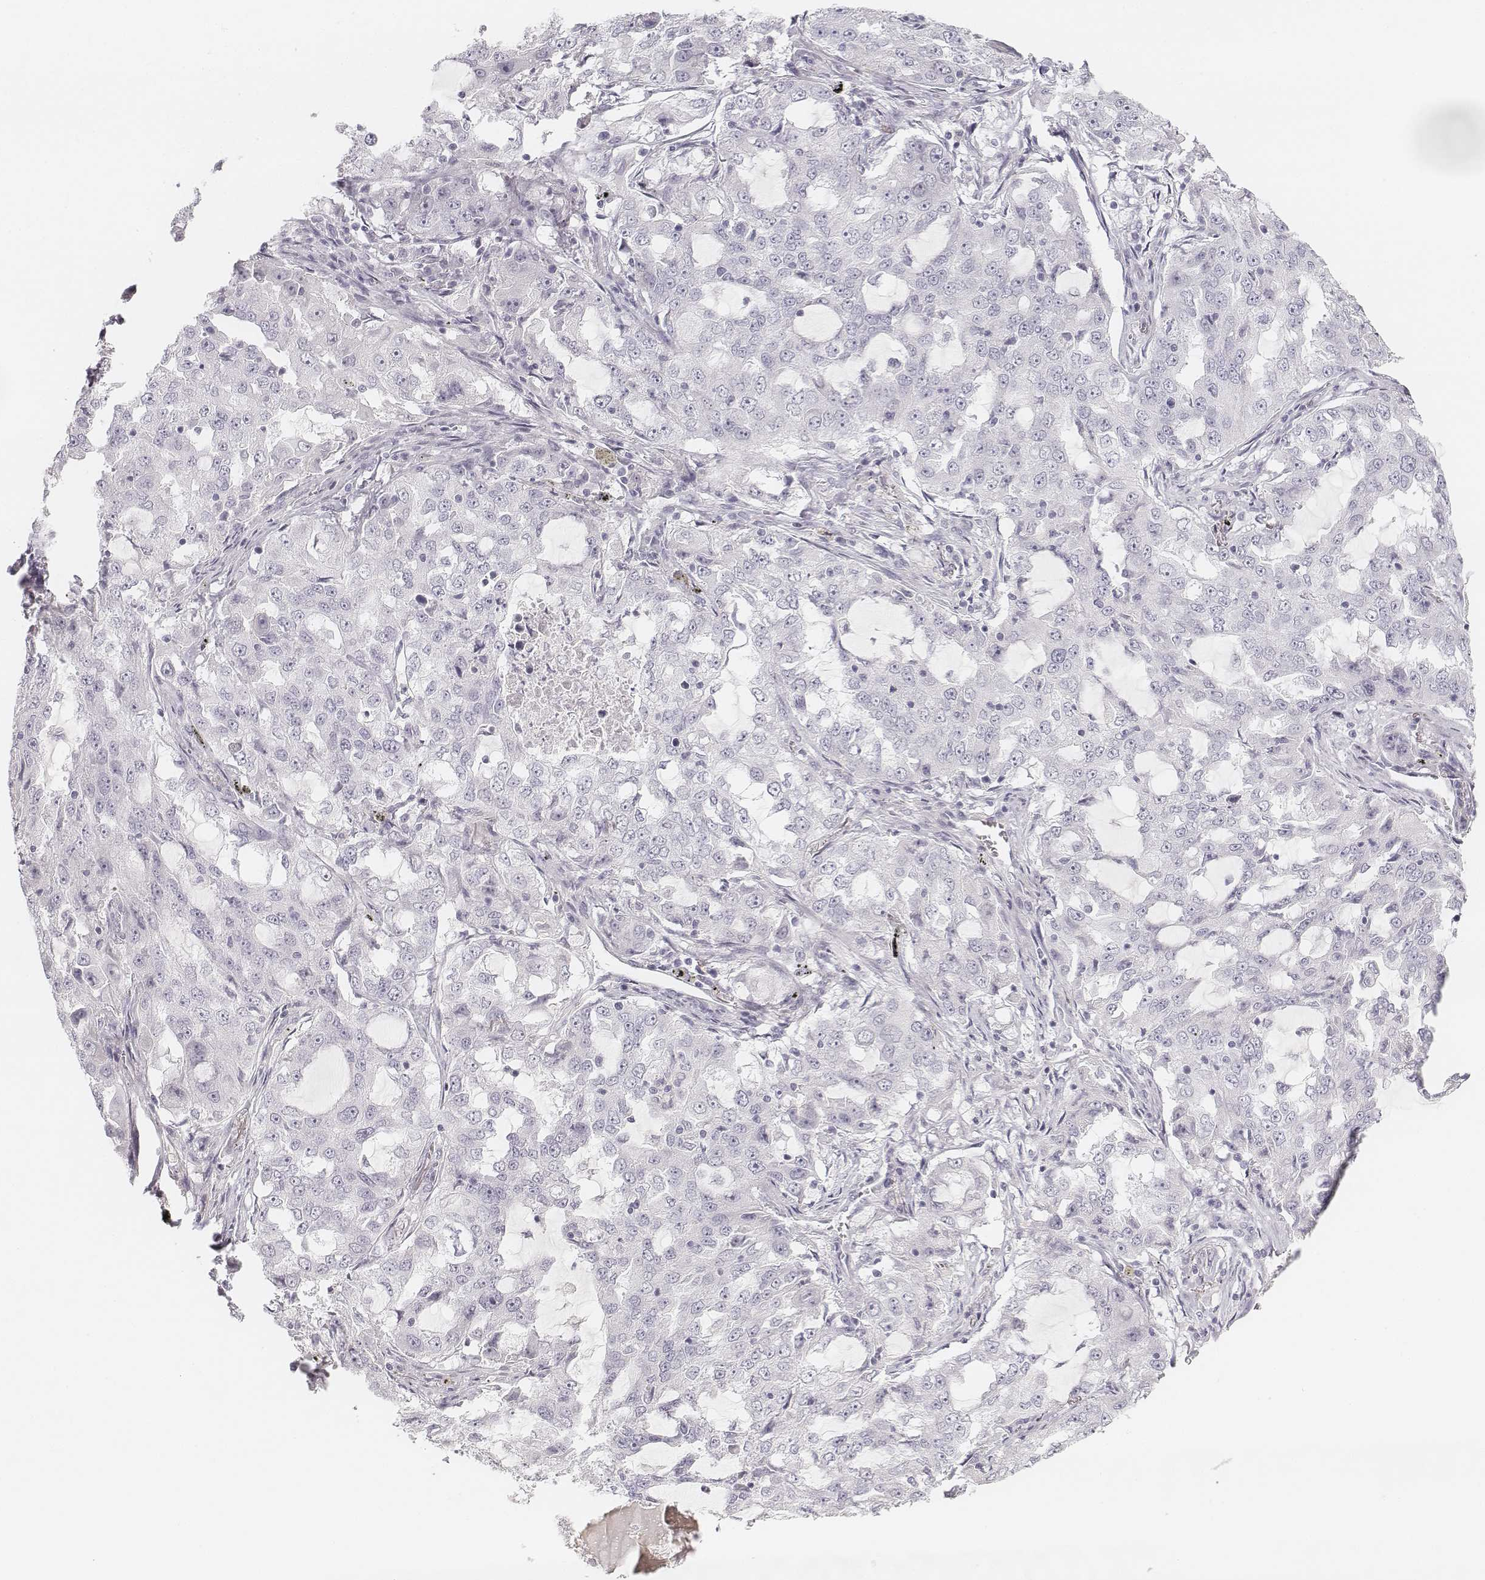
{"staining": {"intensity": "negative", "quantity": "none", "location": "none"}, "tissue": "lung cancer", "cell_type": "Tumor cells", "image_type": "cancer", "snomed": [{"axis": "morphology", "description": "Adenocarcinoma, NOS"}, {"axis": "topography", "description": "Lung"}], "caption": "Immunohistochemistry photomicrograph of neoplastic tissue: lung cancer (adenocarcinoma) stained with DAB (3,3'-diaminobenzidine) displays no significant protein staining in tumor cells.", "gene": "DSG4", "patient": {"sex": "female", "age": 61}}